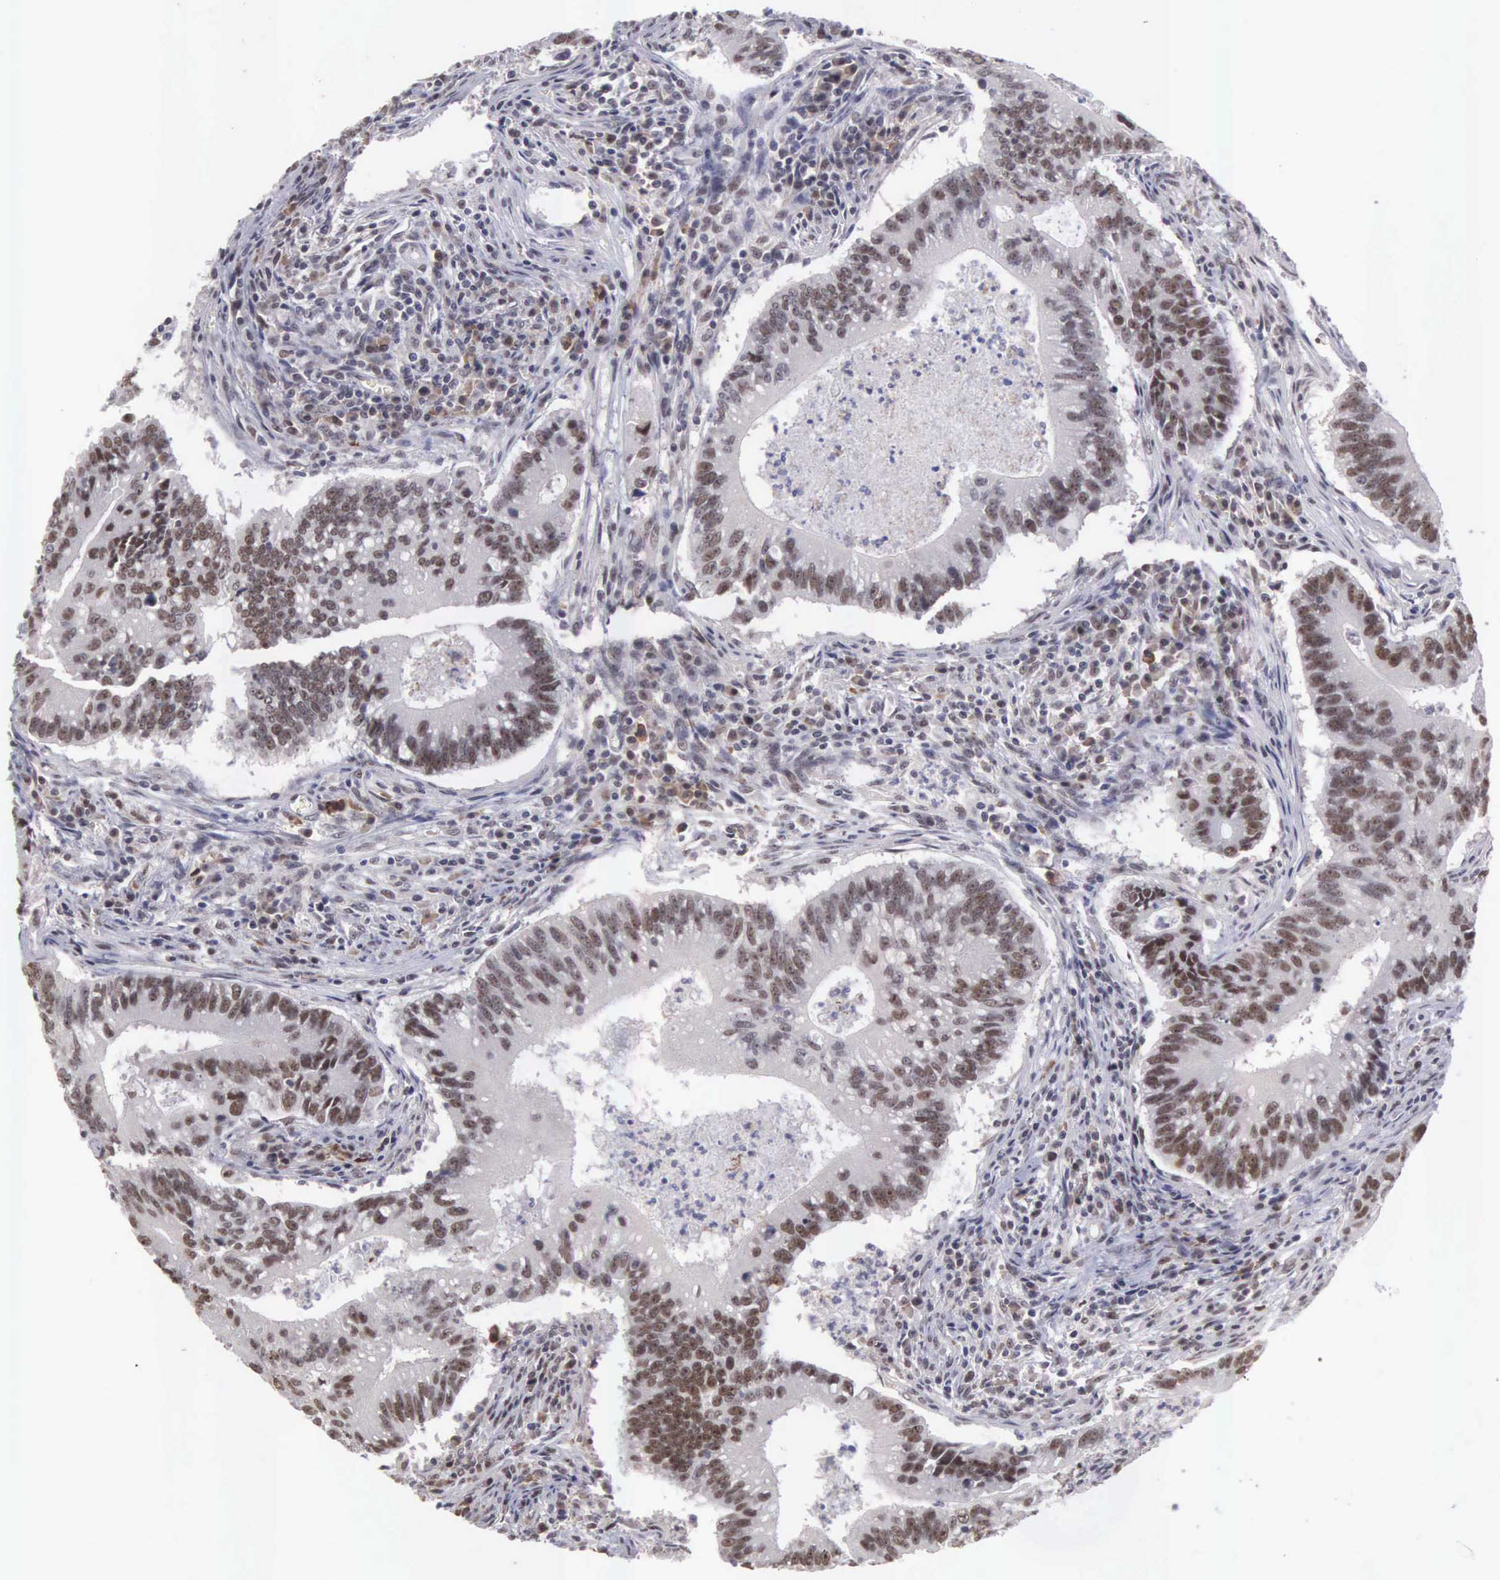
{"staining": {"intensity": "moderate", "quantity": ">75%", "location": "nuclear"}, "tissue": "colorectal cancer", "cell_type": "Tumor cells", "image_type": "cancer", "snomed": [{"axis": "morphology", "description": "Adenocarcinoma, NOS"}, {"axis": "topography", "description": "Rectum"}], "caption": "Moderate nuclear positivity is identified in approximately >75% of tumor cells in colorectal cancer.", "gene": "ZNF275", "patient": {"sex": "female", "age": 81}}